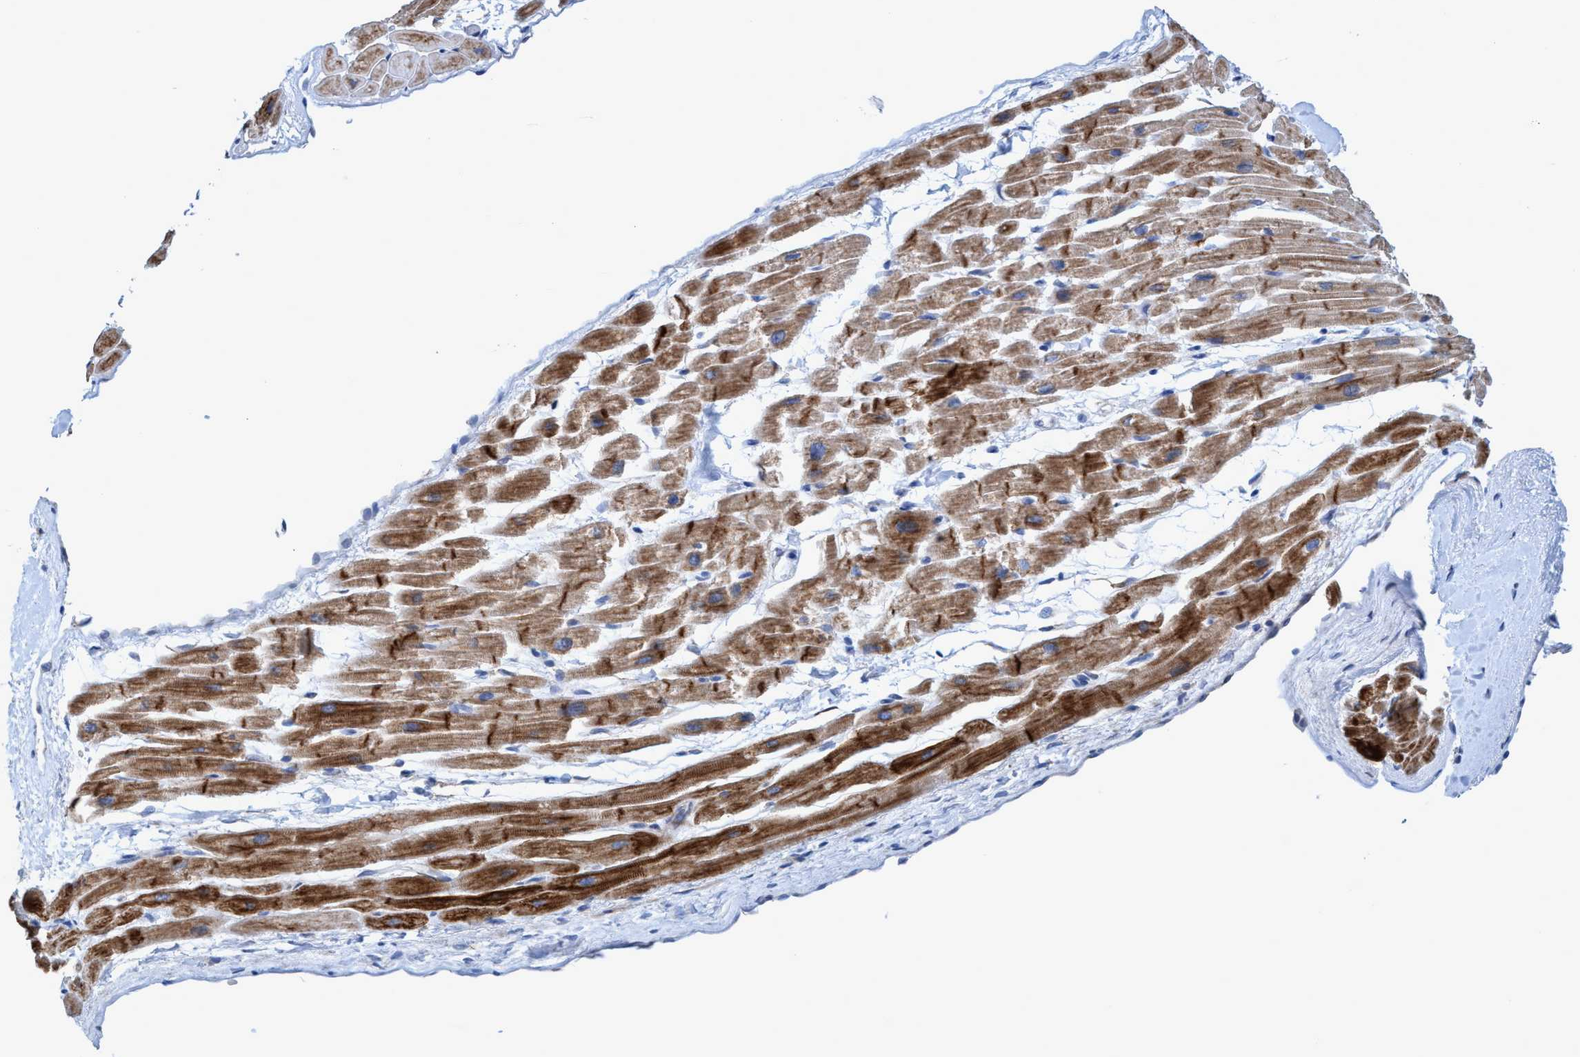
{"staining": {"intensity": "strong", "quantity": "25%-75%", "location": "cytoplasmic/membranous"}, "tissue": "heart muscle", "cell_type": "Cardiomyocytes", "image_type": "normal", "snomed": [{"axis": "morphology", "description": "Normal tissue, NOS"}, {"axis": "topography", "description": "Heart"}], "caption": "This micrograph displays immunohistochemistry (IHC) staining of benign heart muscle, with high strong cytoplasmic/membranous staining in about 25%-75% of cardiomyocytes.", "gene": "GULP1", "patient": {"sex": "male", "age": 45}}